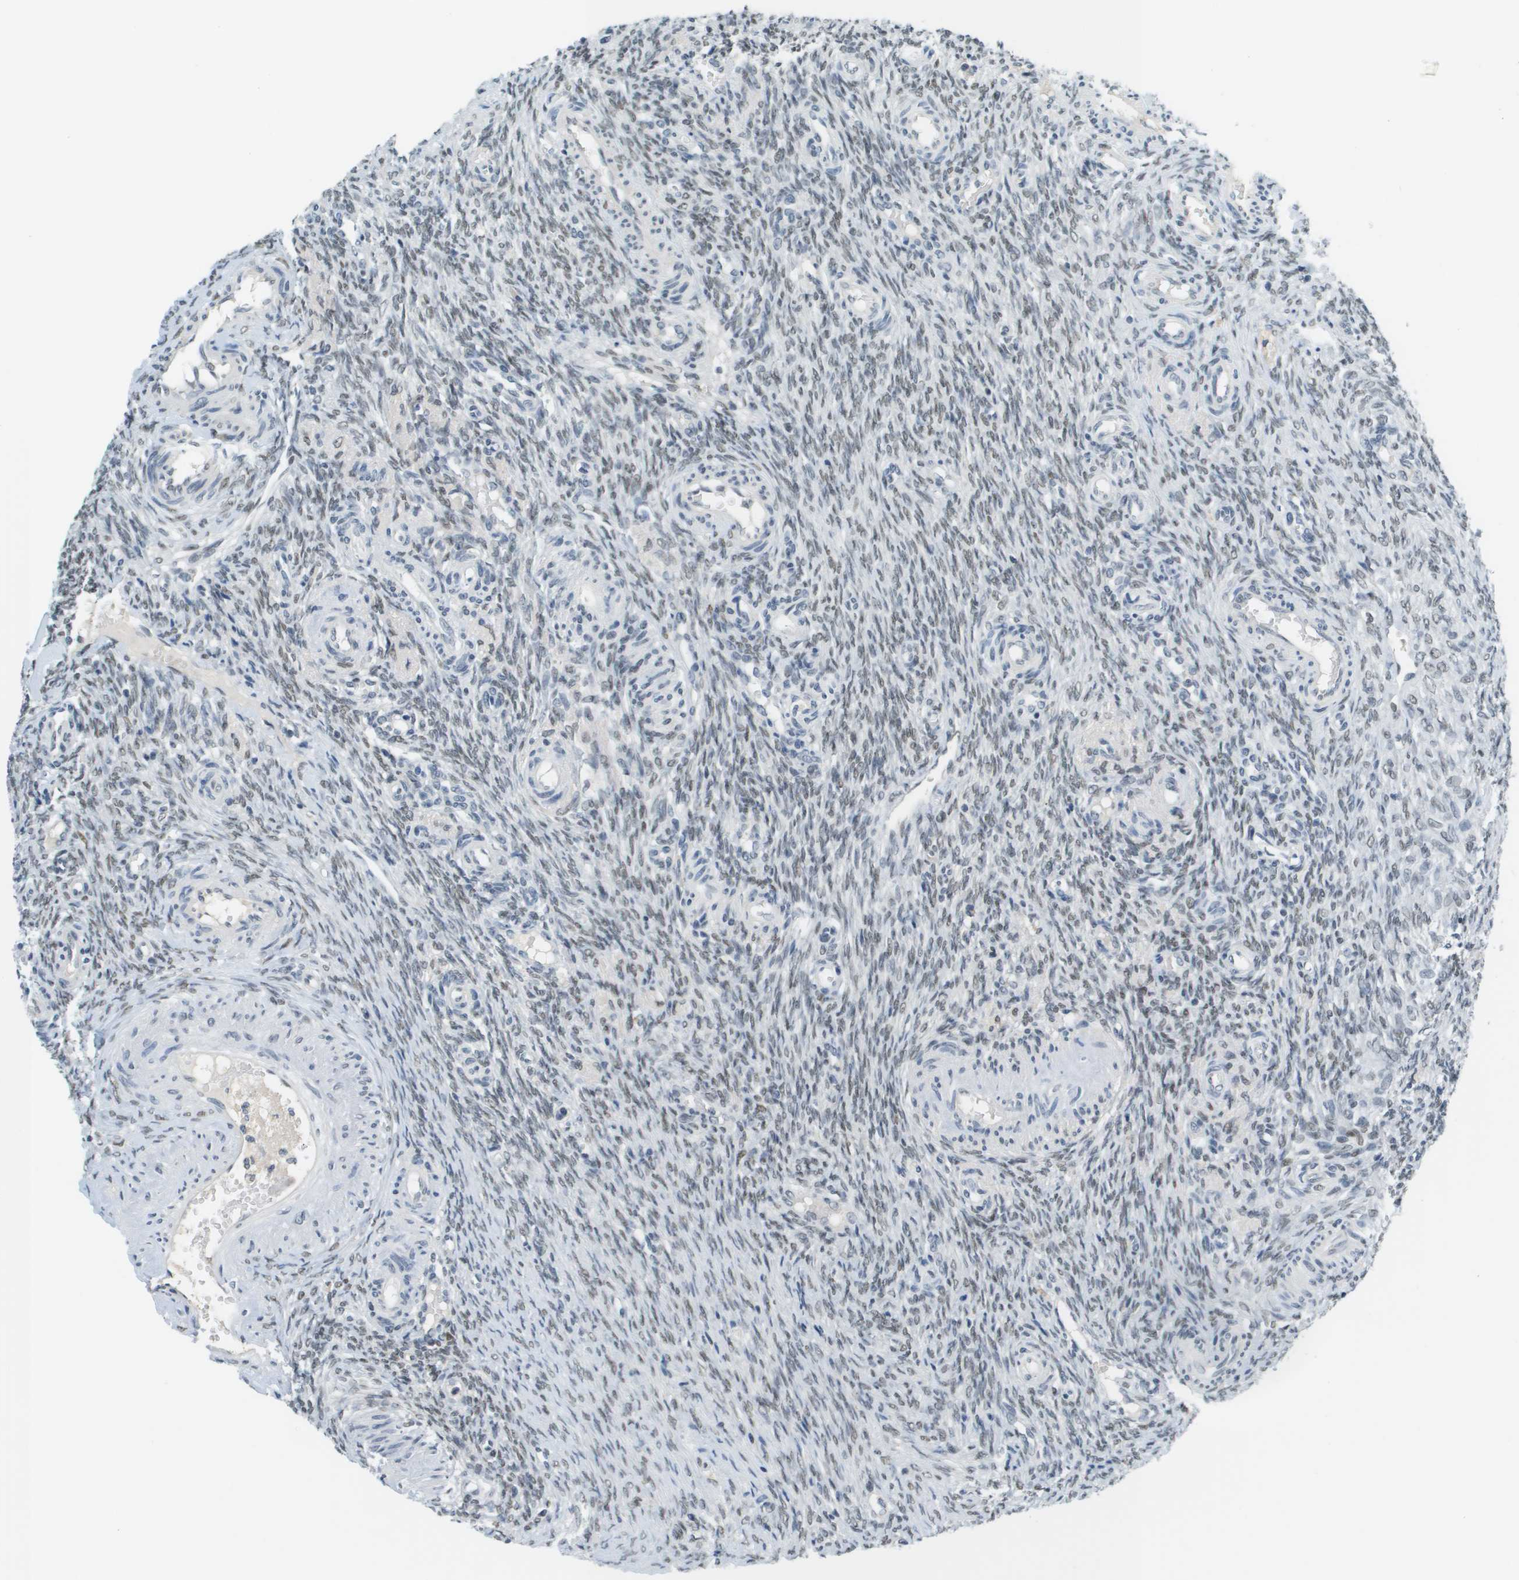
{"staining": {"intensity": "moderate", "quantity": "25%-75%", "location": "nuclear"}, "tissue": "ovary", "cell_type": "Ovarian stroma cells", "image_type": "normal", "snomed": [{"axis": "morphology", "description": "Normal tissue, NOS"}, {"axis": "topography", "description": "Ovary"}], "caption": "Protein expression analysis of normal ovary reveals moderate nuclear positivity in approximately 25%-75% of ovarian stroma cells. (brown staining indicates protein expression, while blue staining denotes nuclei).", "gene": "CBX5", "patient": {"sex": "female", "age": 41}}